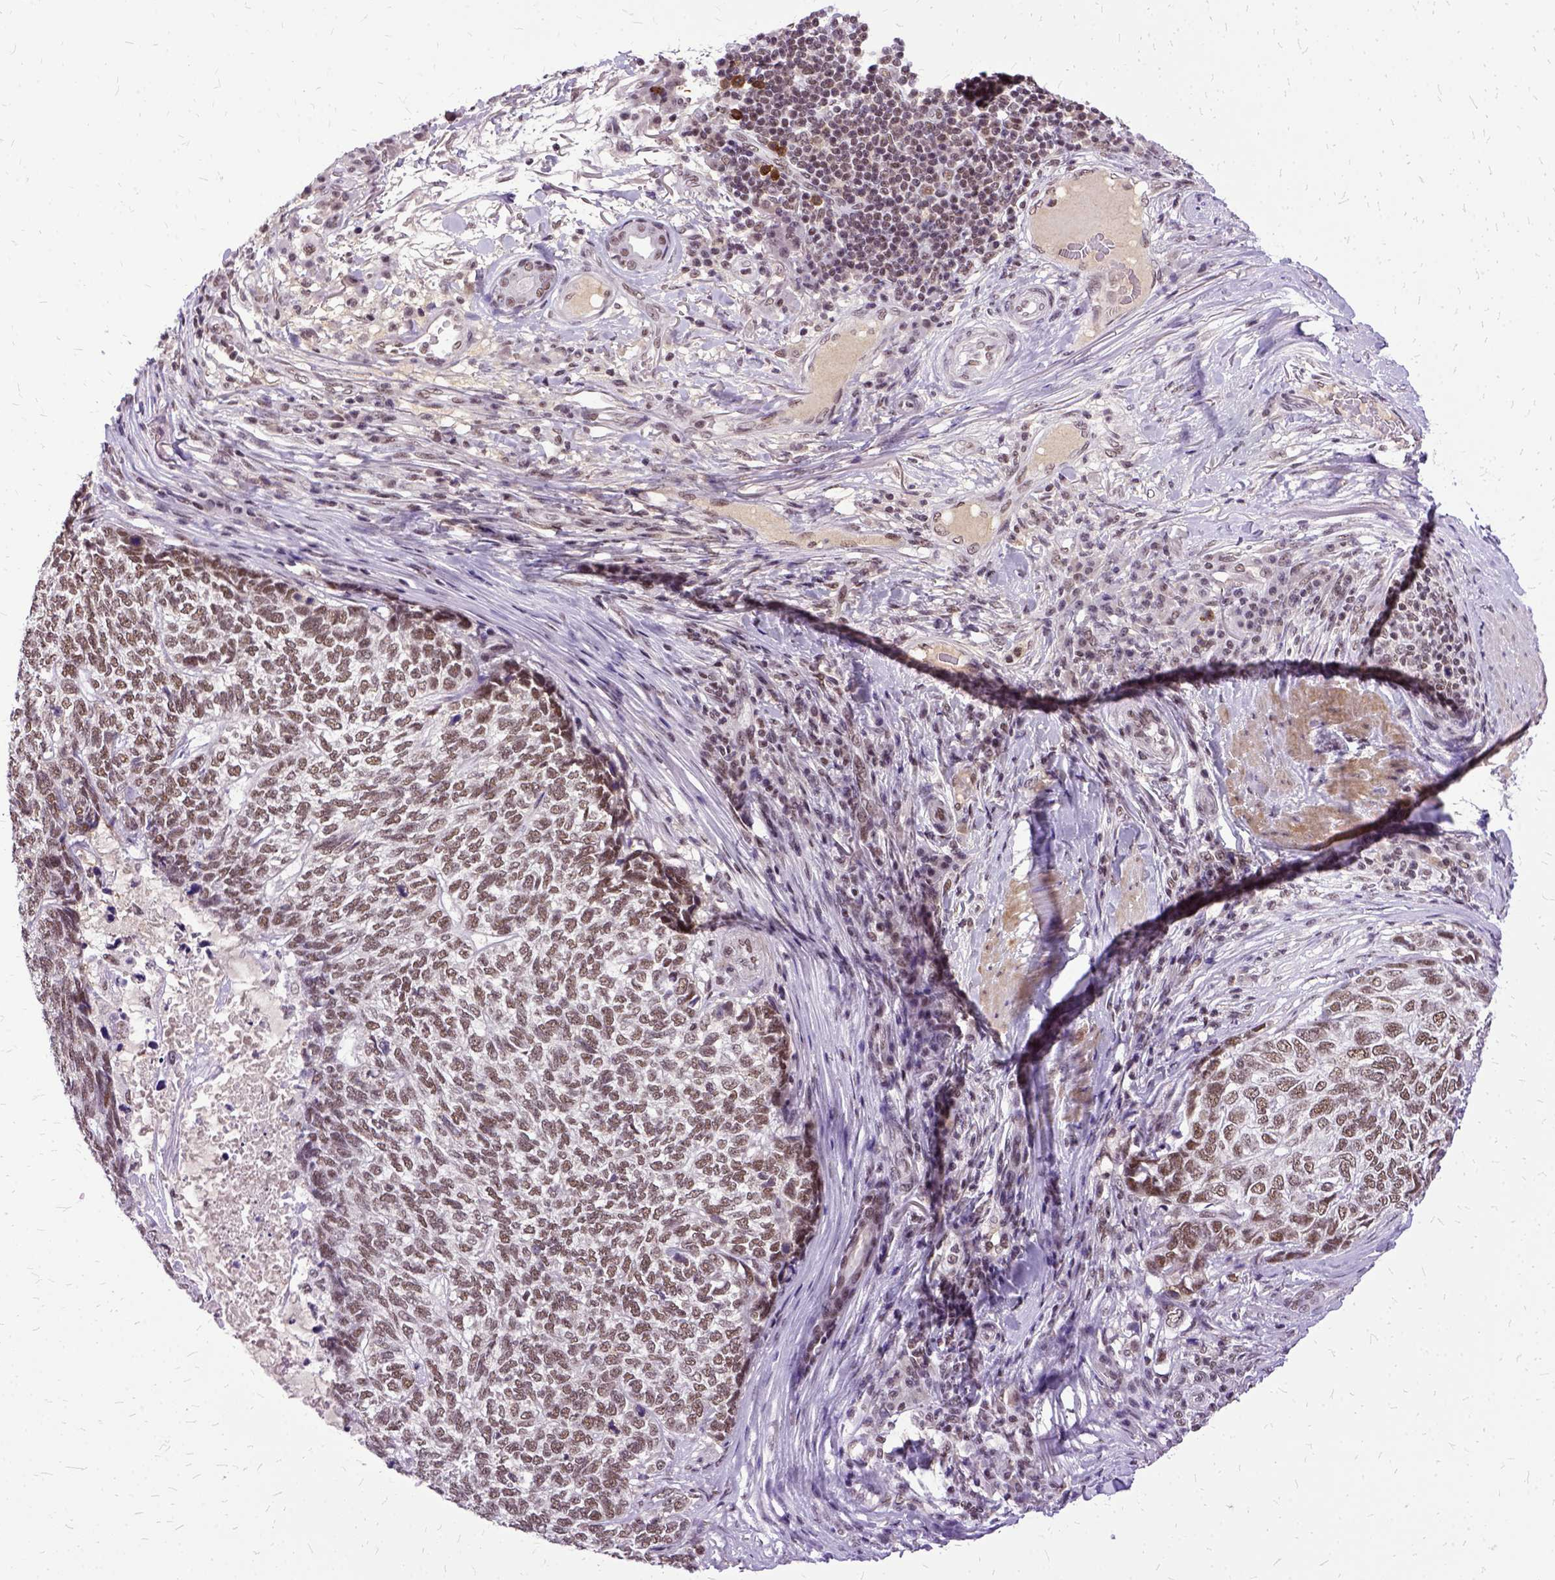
{"staining": {"intensity": "moderate", "quantity": "<25%", "location": "nuclear"}, "tissue": "skin cancer", "cell_type": "Tumor cells", "image_type": "cancer", "snomed": [{"axis": "morphology", "description": "Basal cell carcinoma"}, {"axis": "topography", "description": "Skin"}], "caption": "Immunohistochemical staining of human basal cell carcinoma (skin) reveals moderate nuclear protein positivity in about <25% of tumor cells.", "gene": "SETD1A", "patient": {"sex": "female", "age": 65}}